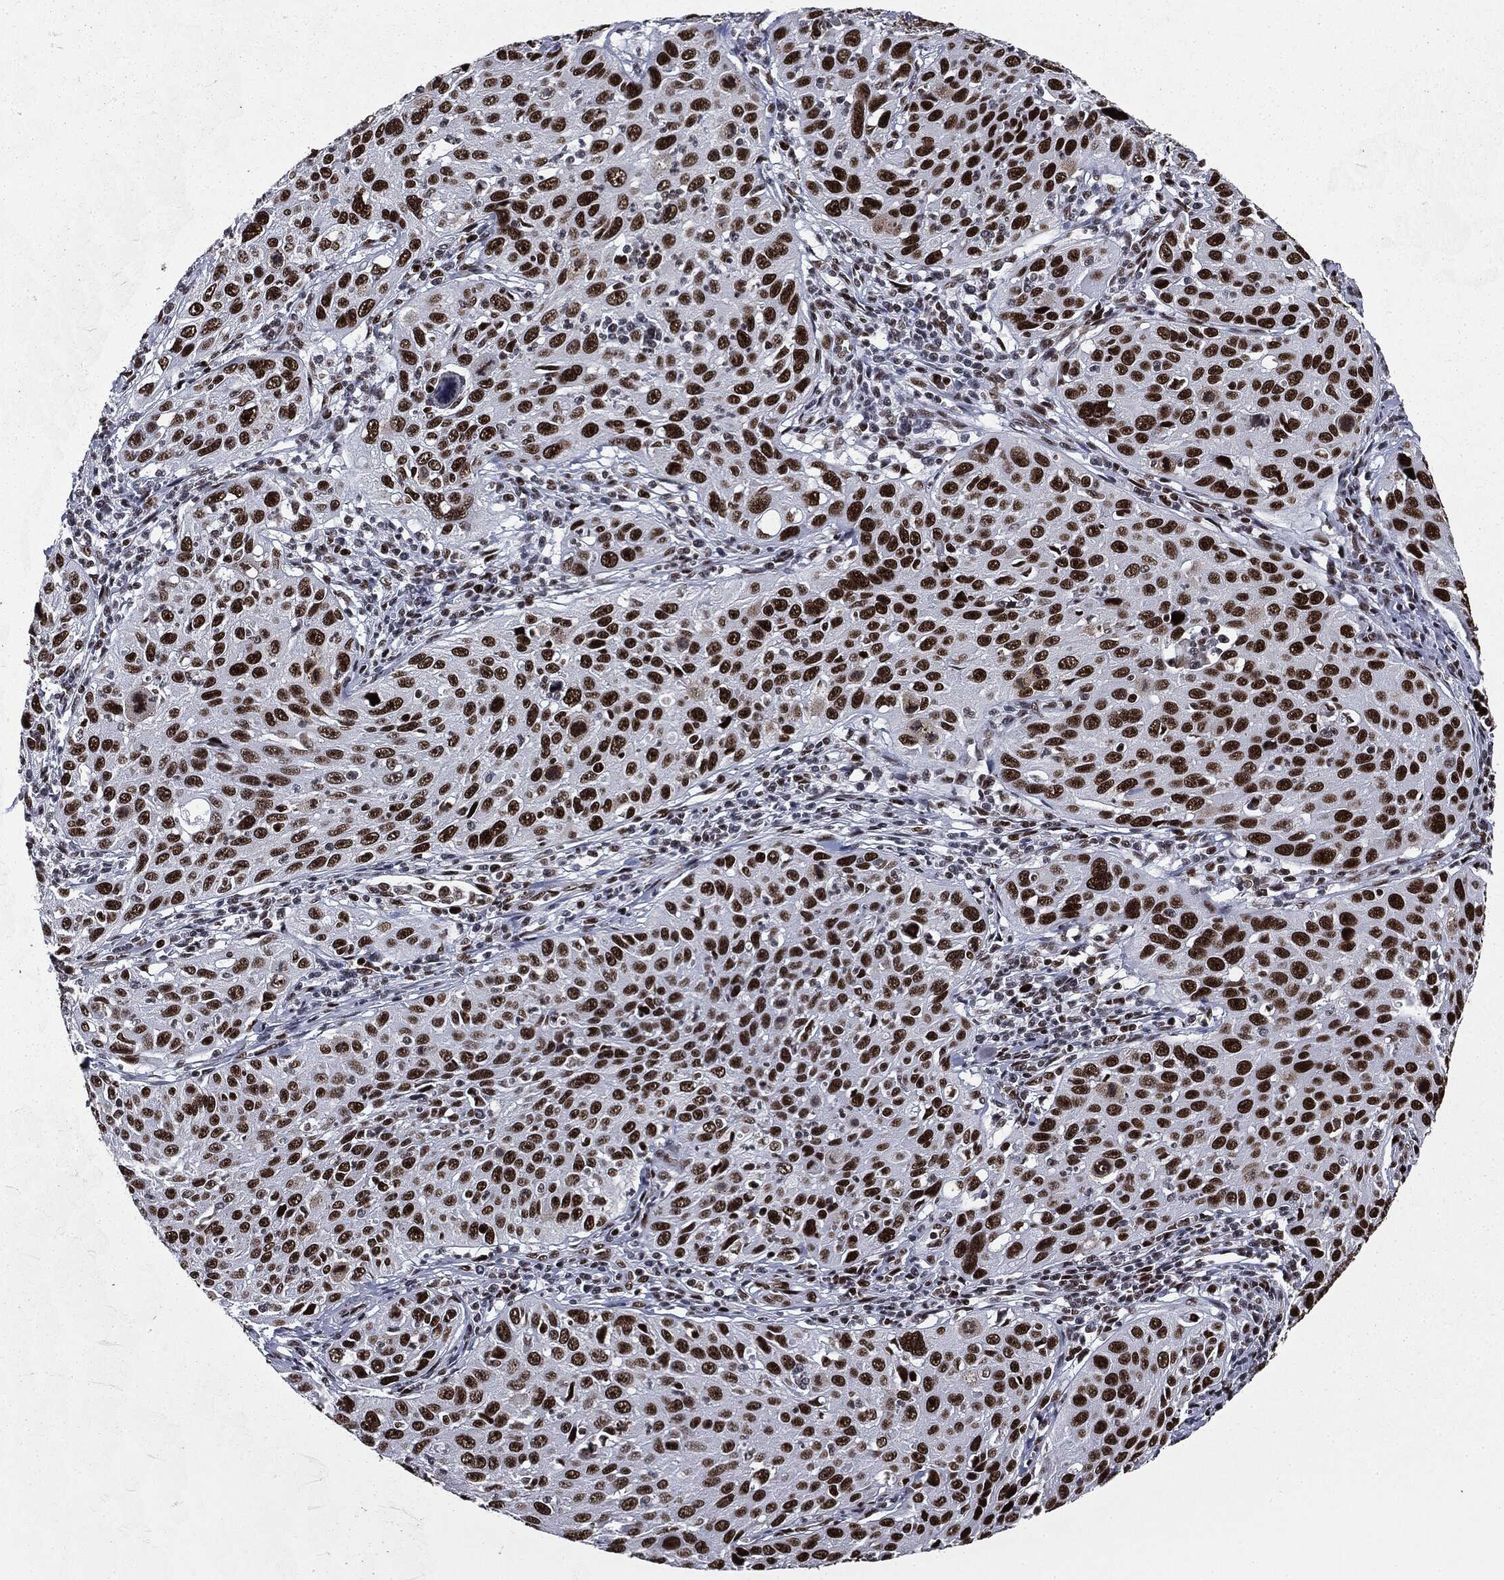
{"staining": {"intensity": "strong", "quantity": ">75%", "location": "nuclear"}, "tissue": "cervical cancer", "cell_type": "Tumor cells", "image_type": "cancer", "snomed": [{"axis": "morphology", "description": "Squamous cell carcinoma, NOS"}, {"axis": "topography", "description": "Cervix"}], "caption": "Human cervical cancer stained with a protein marker shows strong staining in tumor cells.", "gene": "MSH2", "patient": {"sex": "female", "age": 26}}